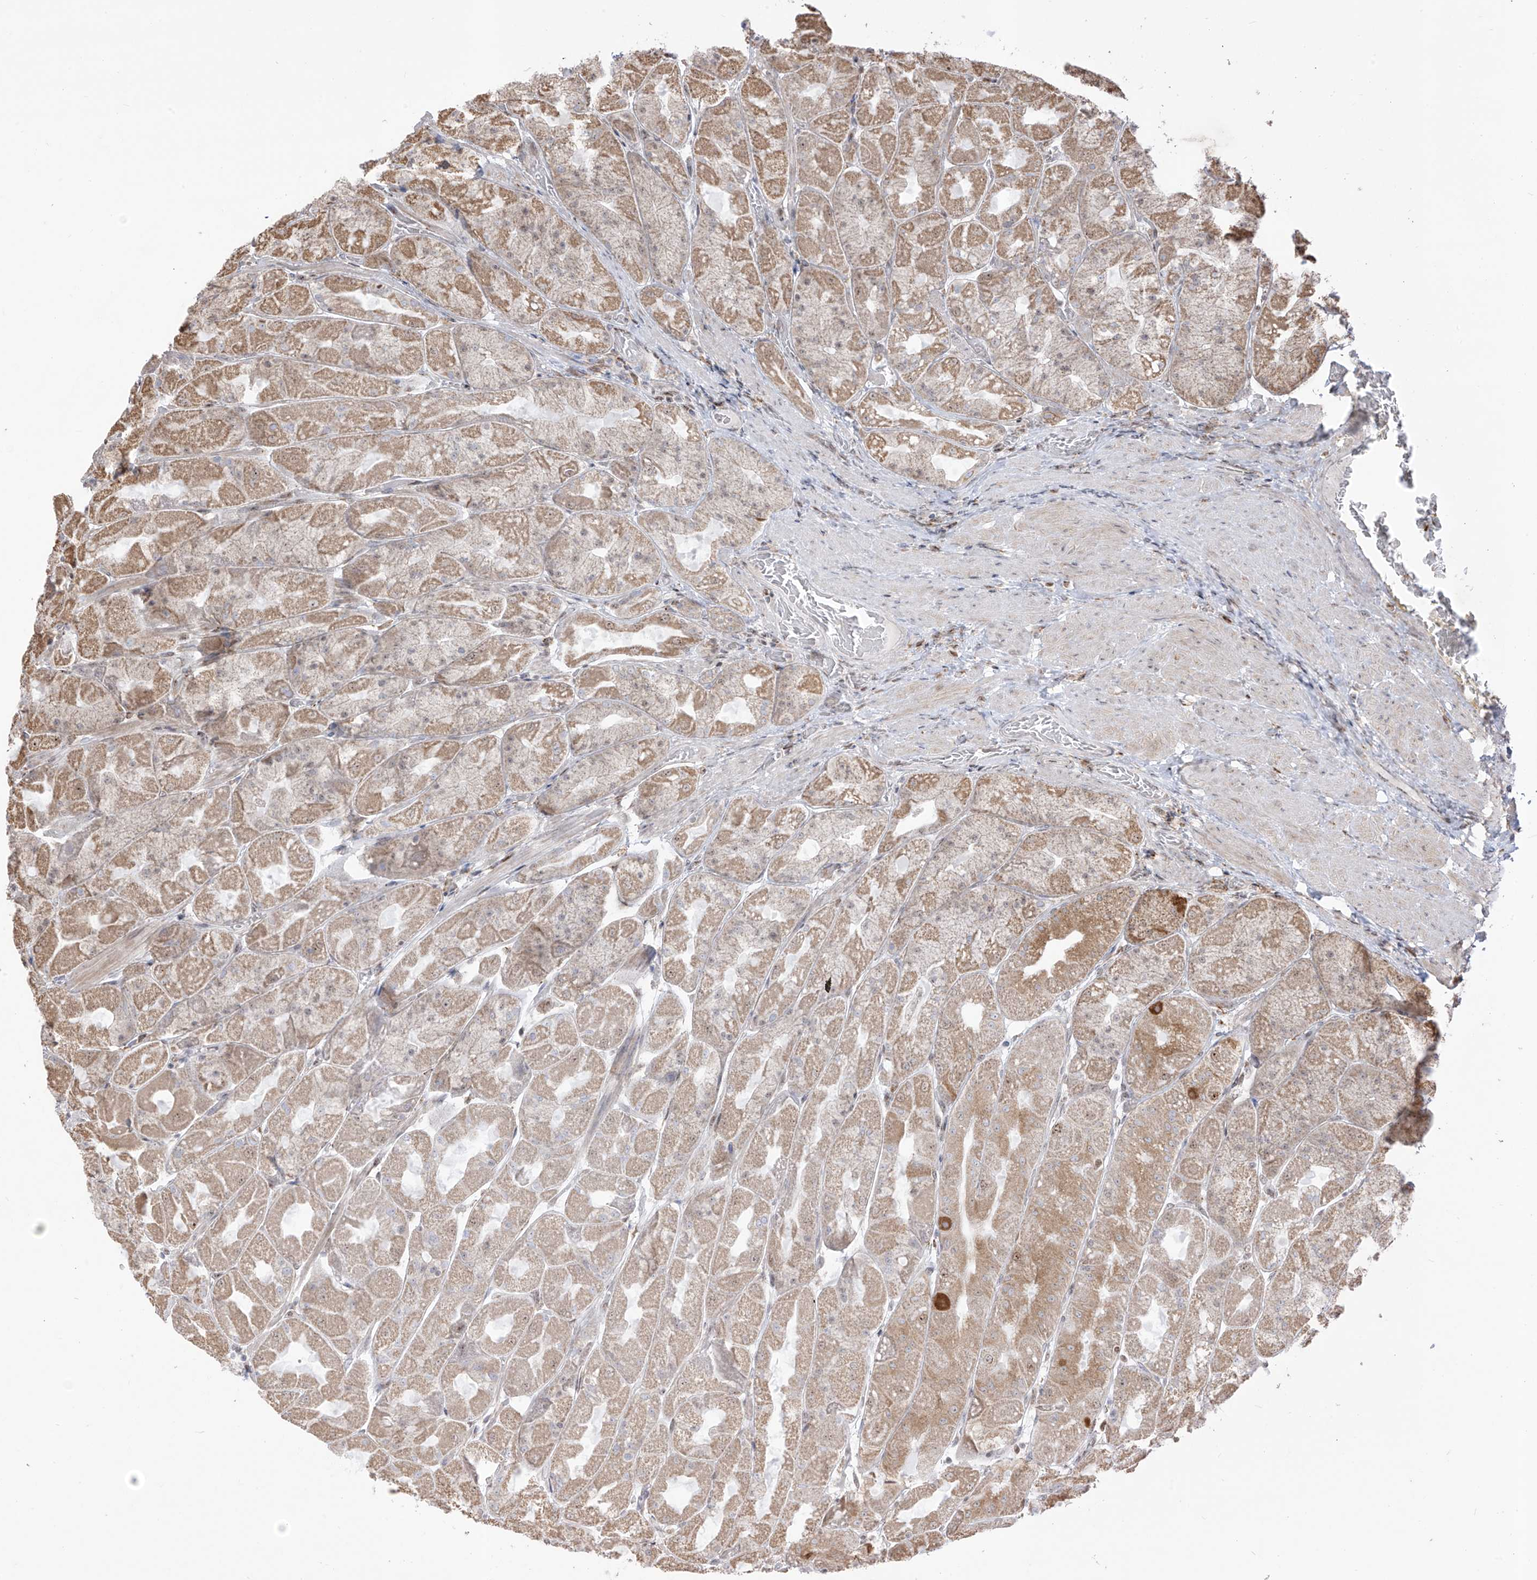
{"staining": {"intensity": "moderate", "quantity": ">75%", "location": "cytoplasmic/membranous,nuclear"}, "tissue": "stomach", "cell_type": "Glandular cells", "image_type": "normal", "snomed": [{"axis": "morphology", "description": "Normal tissue, NOS"}, {"axis": "topography", "description": "Stomach"}], "caption": "The immunohistochemical stain shows moderate cytoplasmic/membranous,nuclear expression in glandular cells of unremarkable stomach. (IHC, brightfield microscopy, high magnification).", "gene": "ZBTB8A", "patient": {"sex": "female", "age": 61}}